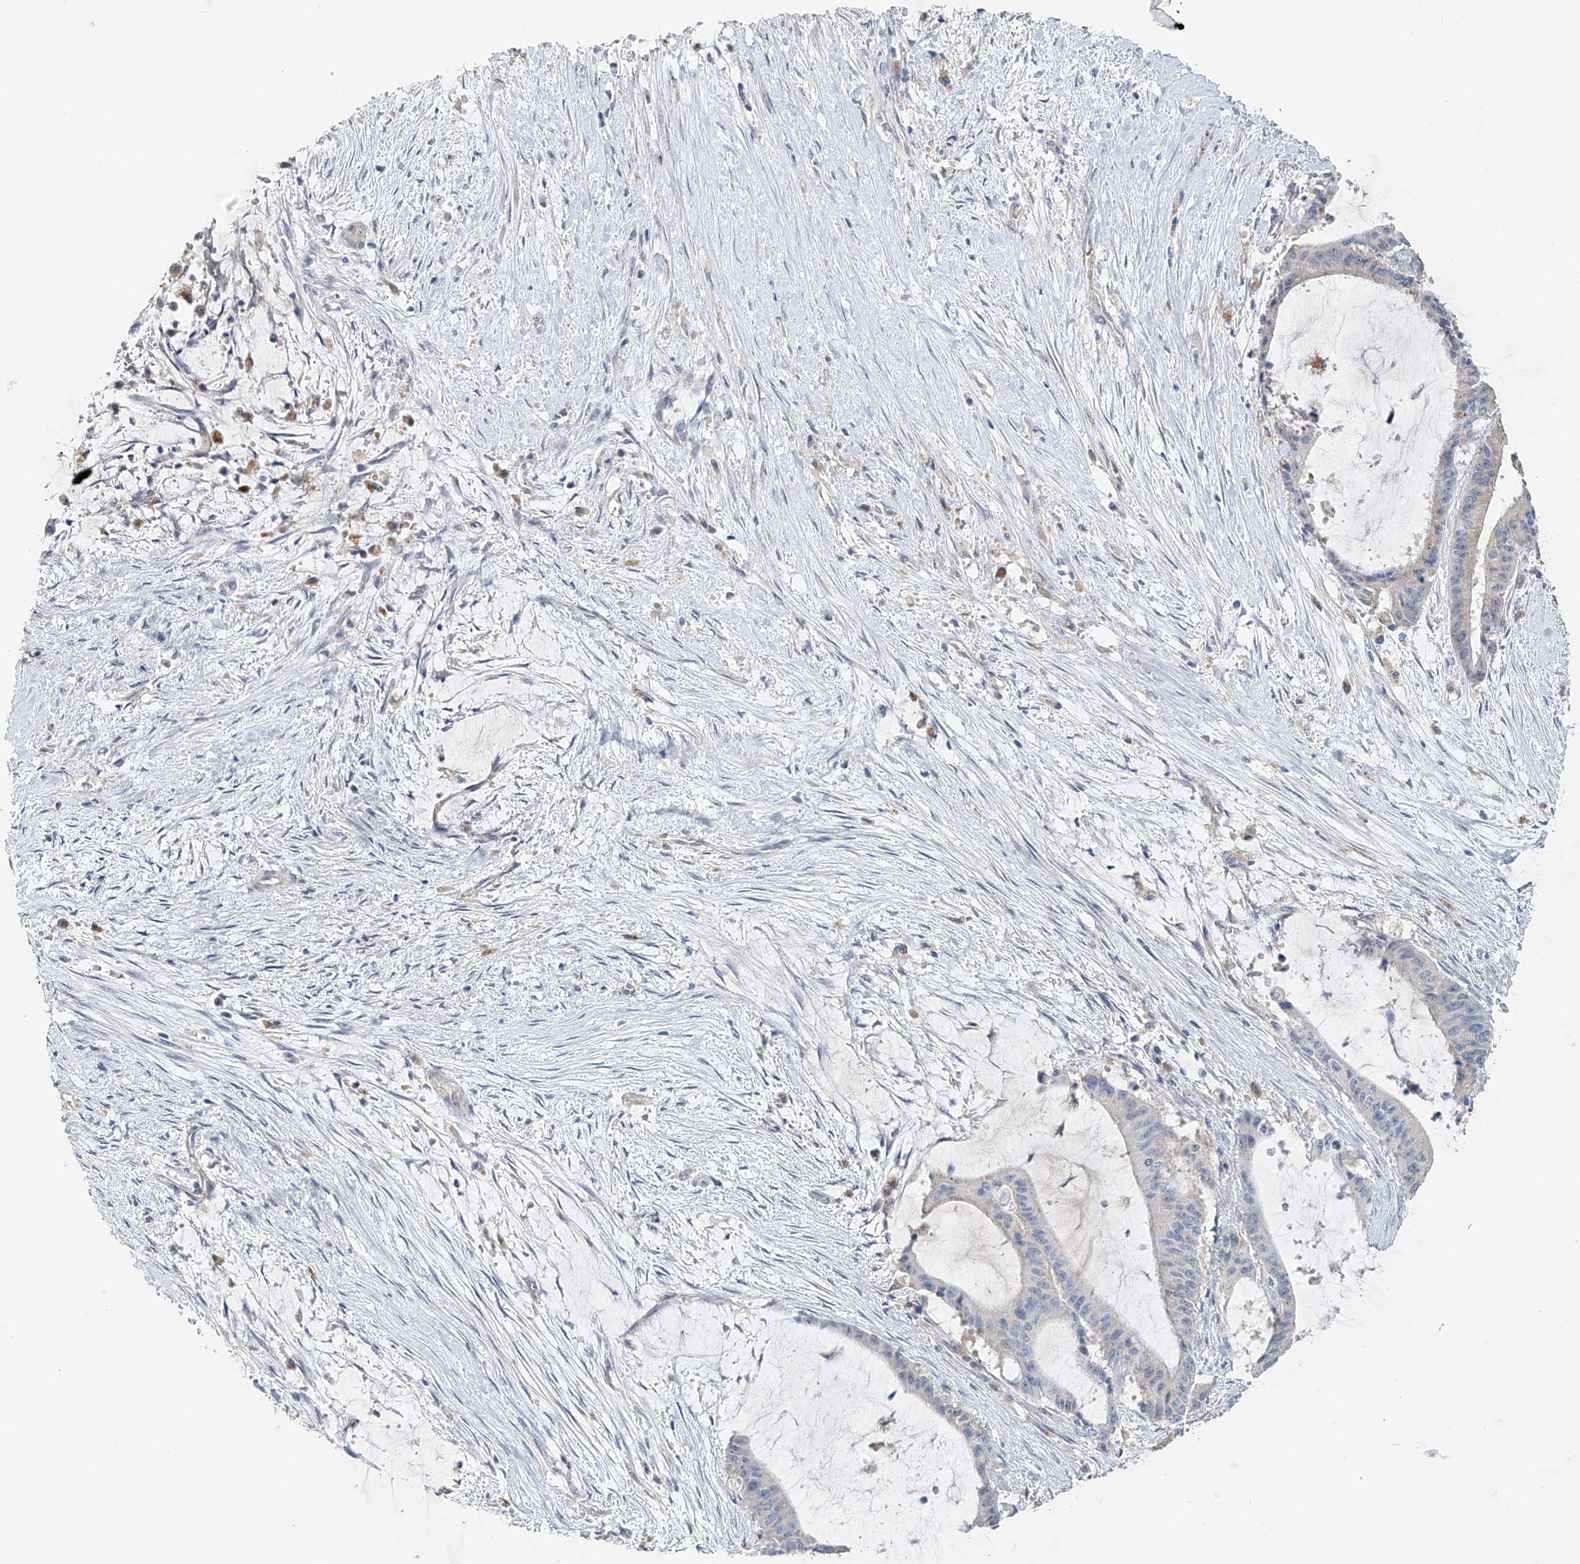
{"staining": {"intensity": "negative", "quantity": "none", "location": "none"}, "tissue": "liver cancer", "cell_type": "Tumor cells", "image_type": "cancer", "snomed": [{"axis": "morphology", "description": "Normal tissue, NOS"}, {"axis": "morphology", "description": "Cholangiocarcinoma"}, {"axis": "topography", "description": "Liver"}, {"axis": "topography", "description": "Peripheral nerve tissue"}], "caption": "Immunohistochemistry (IHC) micrograph of human liver cholangiocarcinoma stained for a protein (brown), which reveals no expression in tumor cells.", "gene": "TRIM47", "patient": {"sex": "female", "age": 73}}